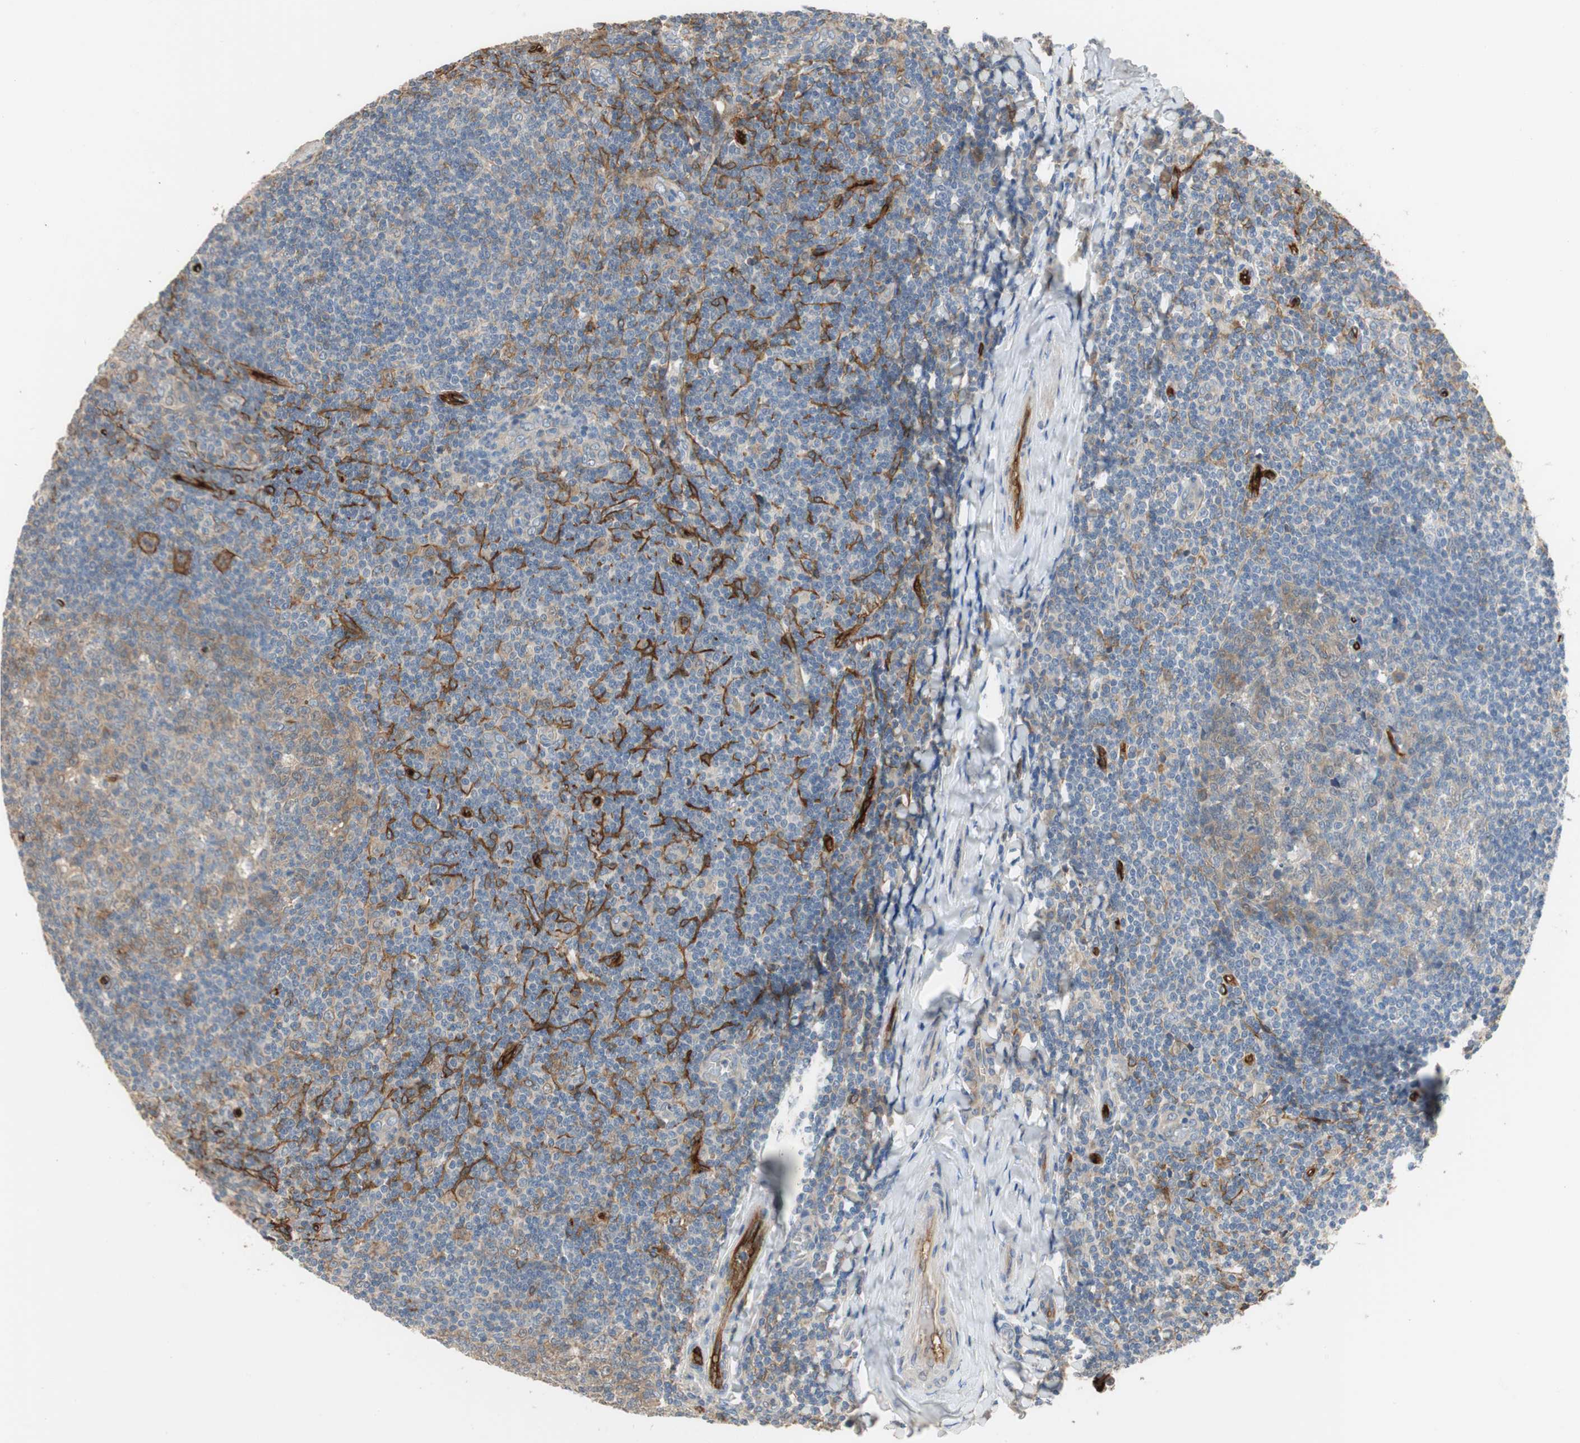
{"staining": {"intensity": "weak", "quantity": ">75%", "location": "cytoplasmic/membranous"}, "tissue": "tonsil", "cell_type": "Germinal center cells", "image_type": "normal", "snomed": [{"axis": "morphology", "description": "Normal tissue, NOS"}, {"axis": "topography", "description": "Tonsil"}], "caption": "This is an image of immunohistochemistry (IHC) staining of normal tonsil, which shows weak staining in the cytoplasmic/membranous of germinal center cells.", "gene": "ALPL", "patient": {"sex": "male", "age": 31}}